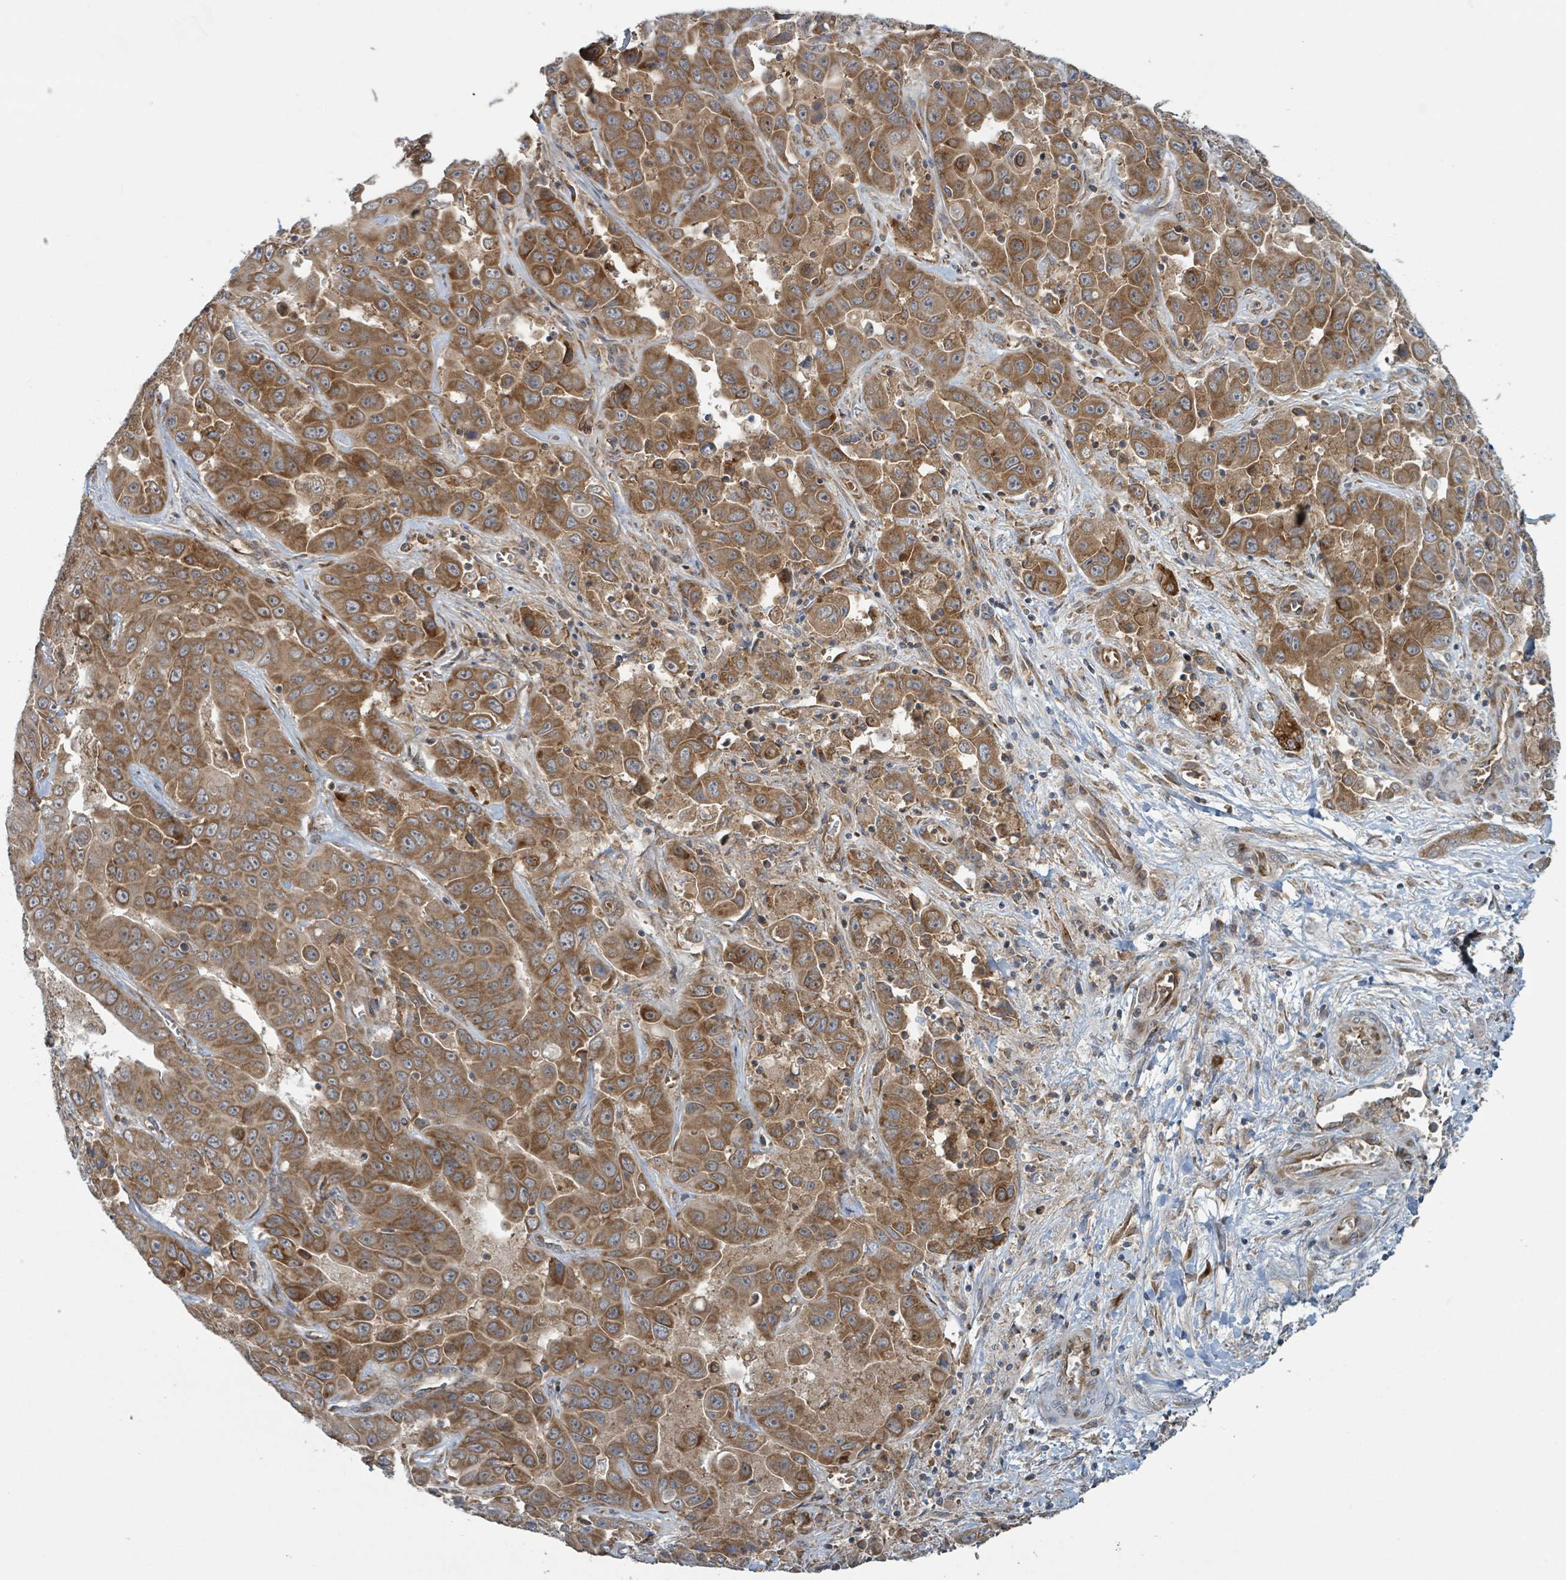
{"staining": {"intensity": "moderate", "quantity": ">75%", "location": "cytoplasmic/membranous"}, "tissue": "liver cancer", "cell_type": "Tumor cells", "image_type": "cancer", "snomed": [{"axis": "morphology", "description": "Cholangiocarcinoma"}, {"axis": "topography", "description": "Liver"}], "caption": "Immunohistochemical staining of human liver cancer (cholangiocarcinoma) exhibits moderate cytoplasmic/membranous protein staining in about >75% of tumor cells. (DAB (3,3'-diaminobenzidine) = brown stain, brightfield microscopy at high magnification).", "gene": "OR51E1", "patient": {"sex": "female", "age": 52}}